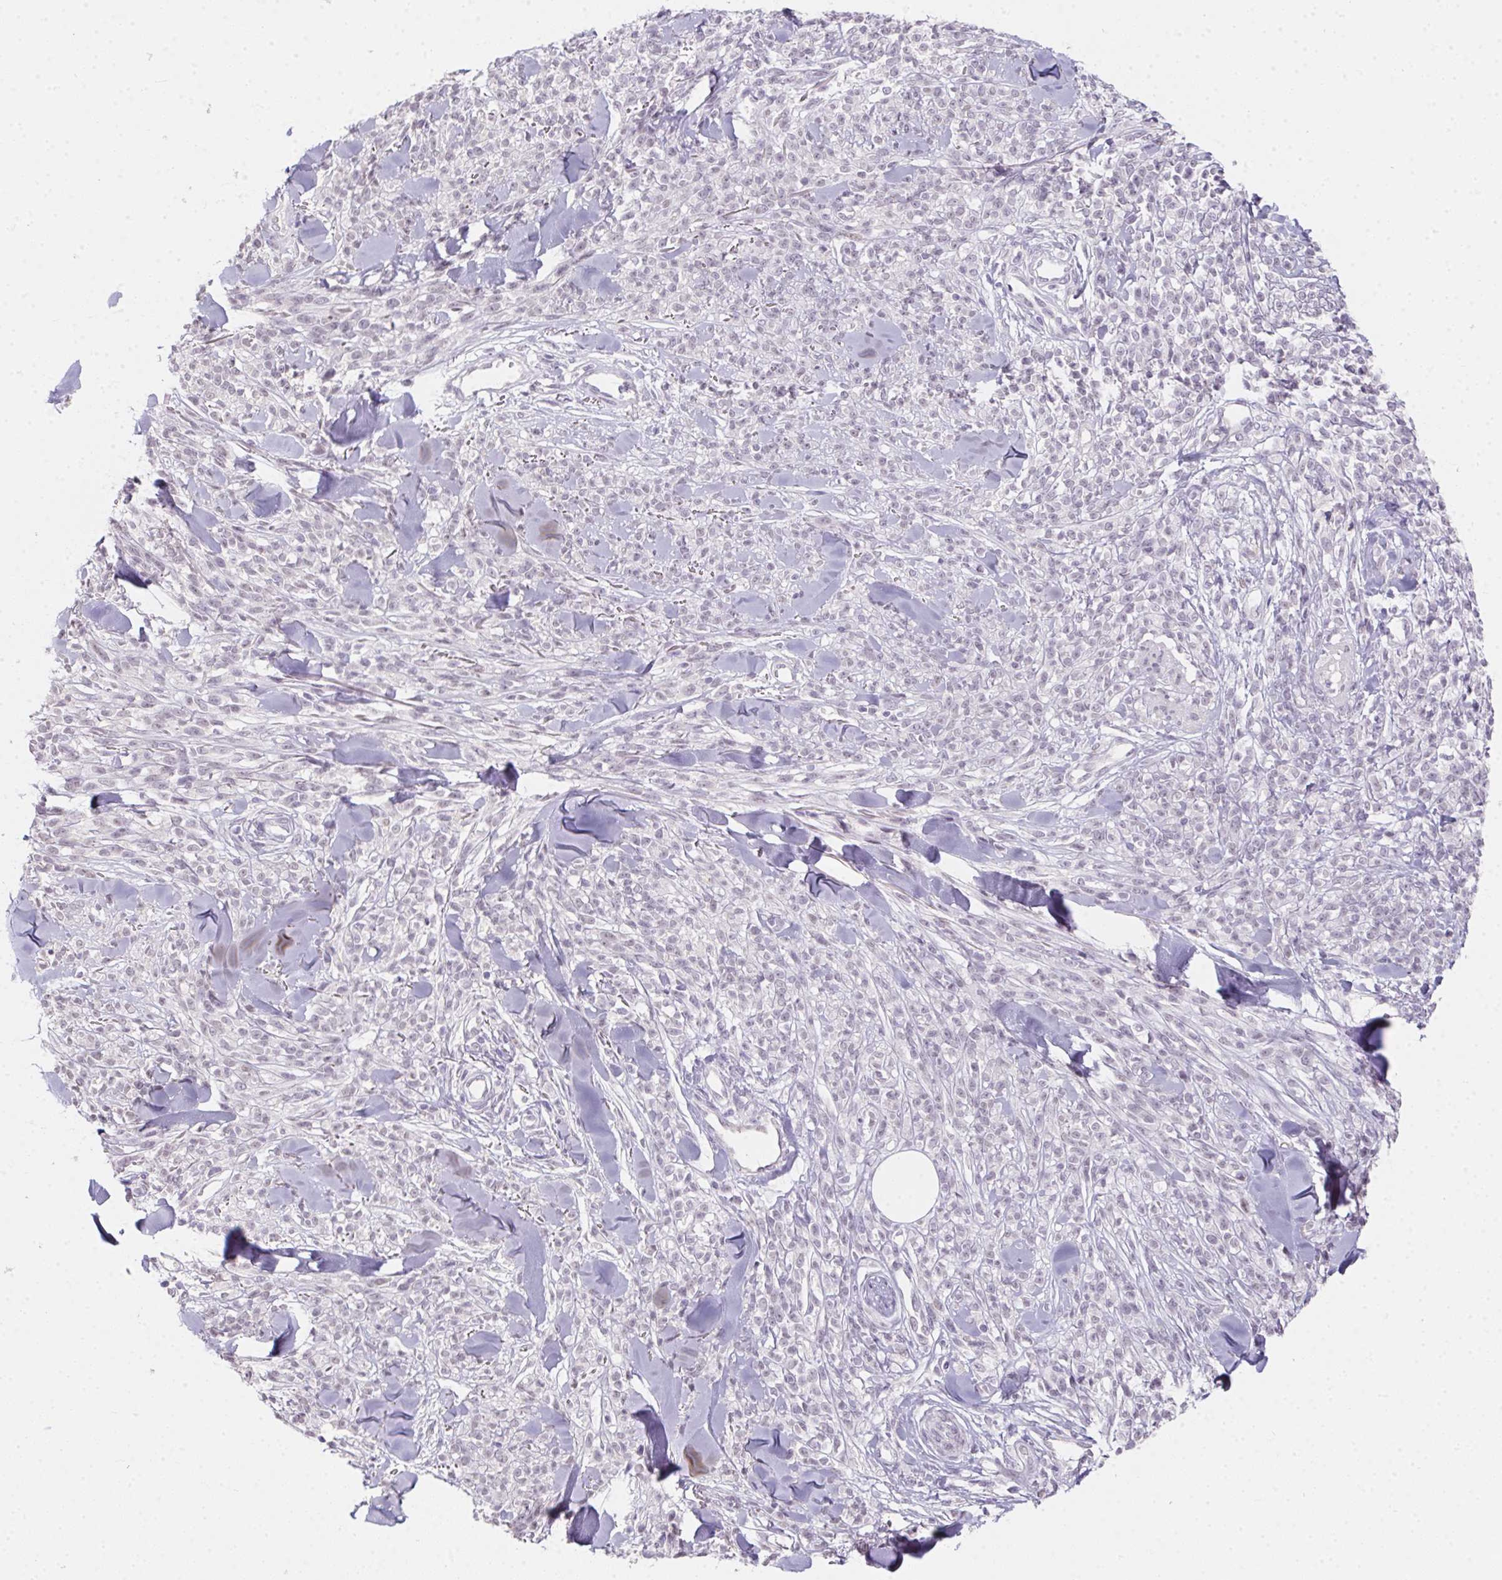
{"staining": {"intensity": "negative", "quantity": "none", "location": "none"}, "tissue": "melanoma", "cell_type": "Tumor cells", "image_type": "cancer", "snomed": [{"axis": "morphology", "description": "Malignant melanoma, NOS"}, {"axis": "topography", "description": "Skin"}, {"axis": "topography", "description": "Skin of trunk"}], "caption": "Tumor cells are negative for brown protein staining in malignant melanoma.", "gene": "MORC1", "patient": {"sex": "male", "age": 74}}